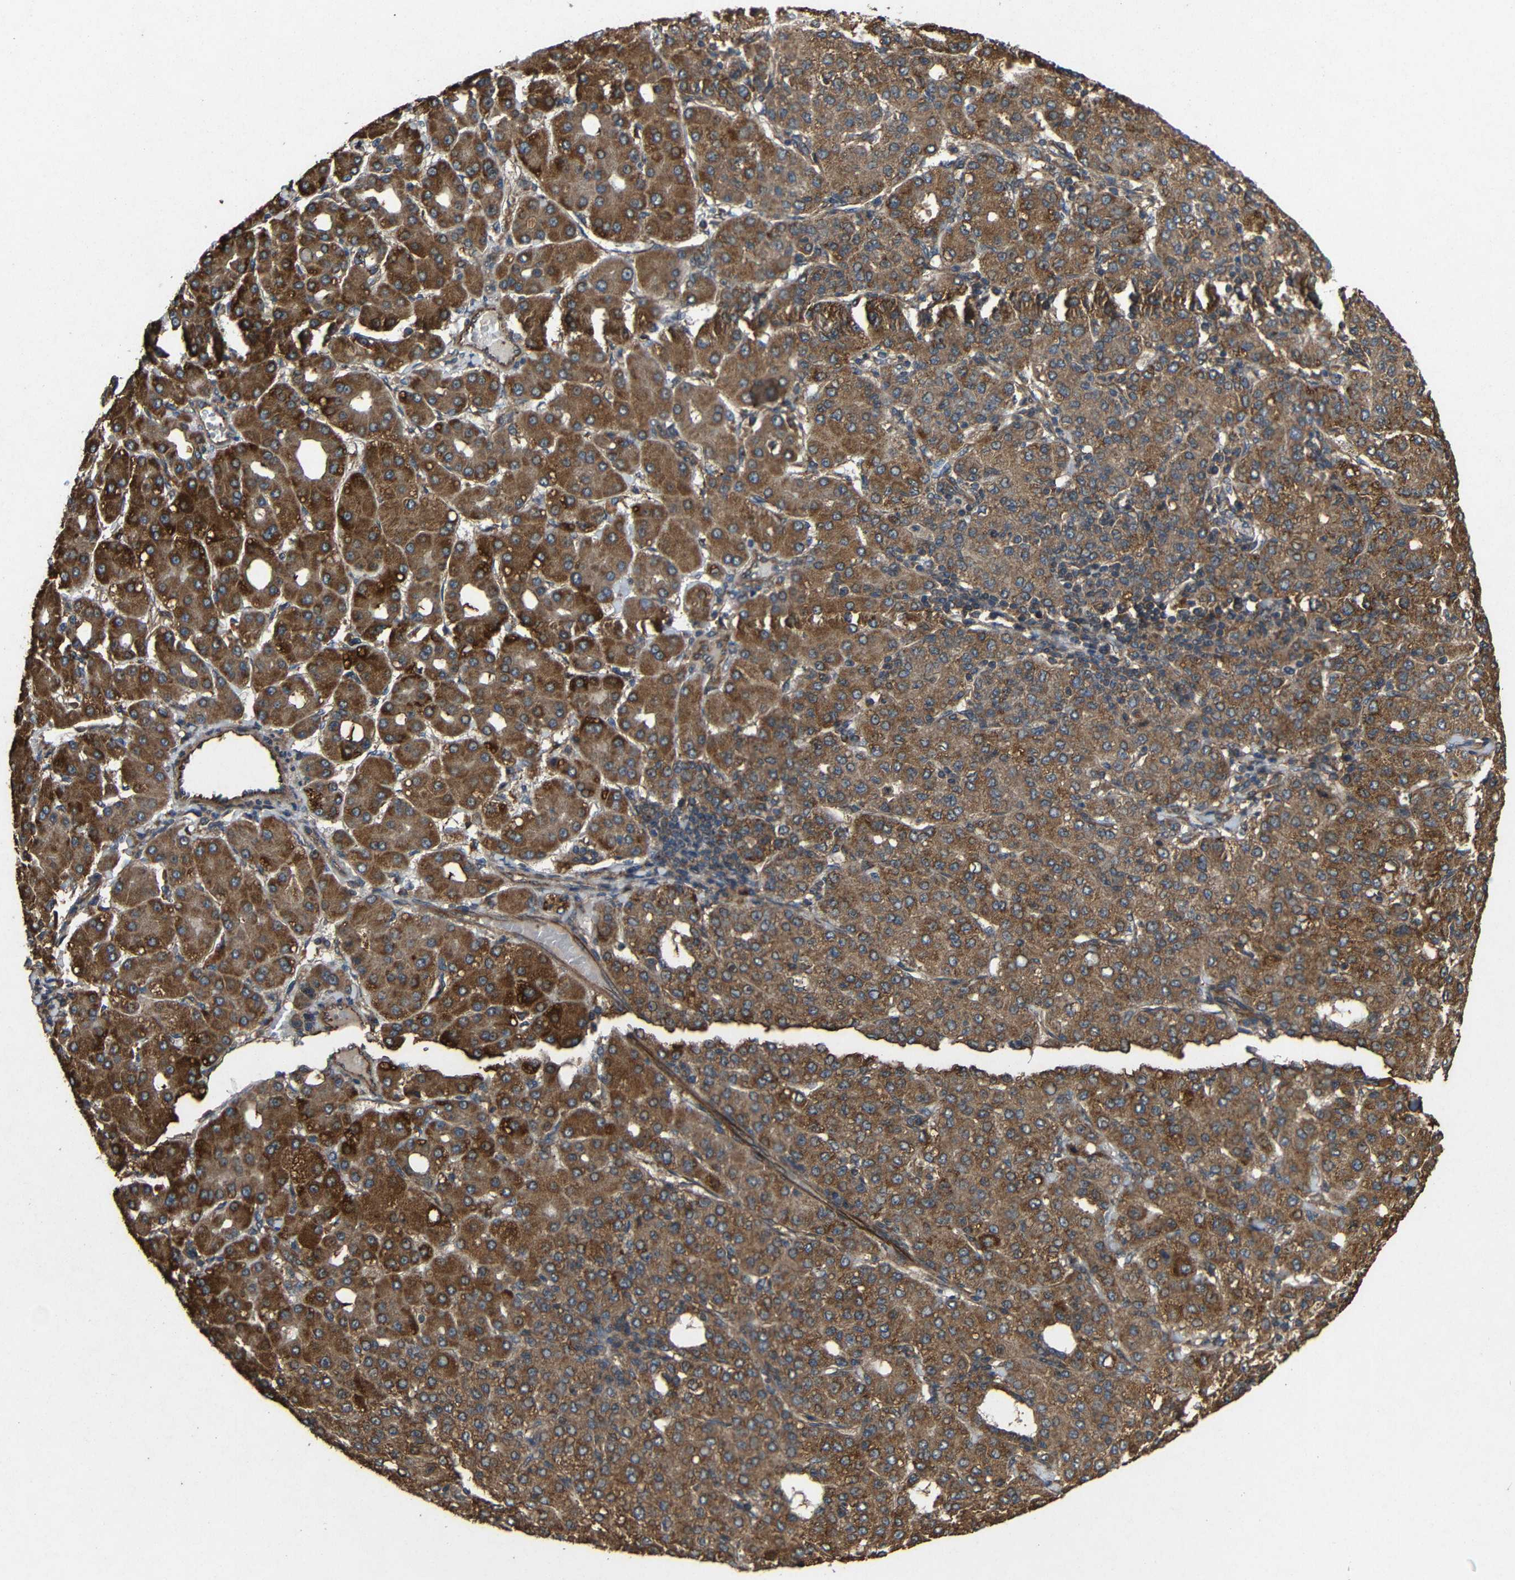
{"staining": {"intensity": "strong", "quantity": ">75%", "location": "cytoplasmic/membranous"}, "tissue": "liver cancer", "cell_type": "Tumor cells", "image_type": "cancer", "snomed": [{"axis": "morphology", "description": "Carcinoma, Hepatocellular, NOS"}, {"axis": "topography", "description": "Liver"}], "caption": "Immunohistochemistry photomicrograph of neoplastic tissue: human hepatocellular carcinoma (liver) stained using immunohistochemistry displays high levels of strong protein expression localized specifically in the cytoplasmic/membranous of tumor cells, appearing as a cytoplasmic/membranous brown color.", "gene": "EIF2S1", "patient": {"sex": "male", "age": 65}}